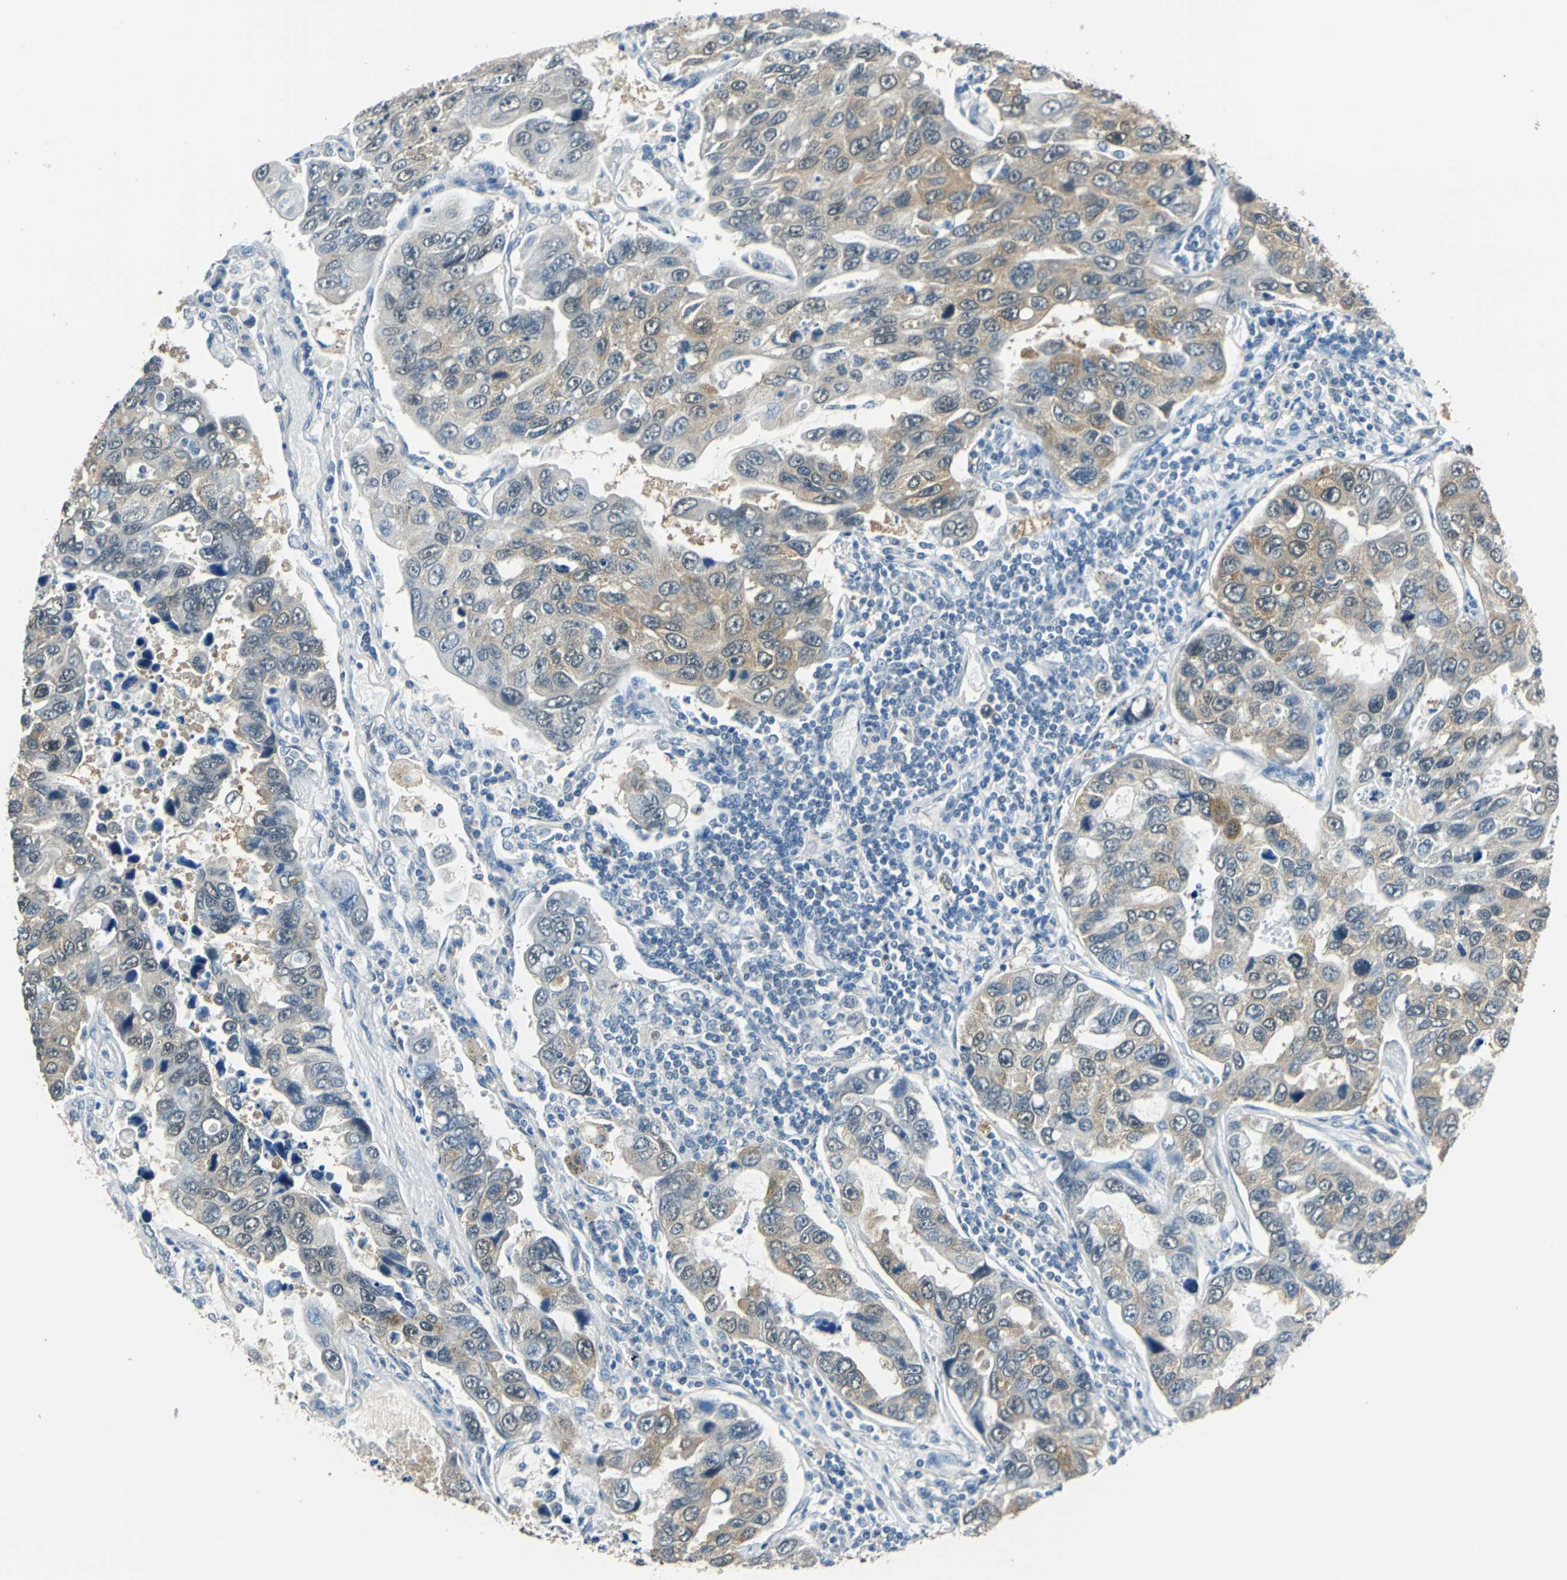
{"staining": {"intensity": "moderate", "quantity": "25%-75%", "location": "cytoplasmic/membranous"}, "tissue": "lung cancer", "cell_type": "Tumor cells", "image_type": "cancer", "snomed": [{"axis": "morphology", "description": "Adenocarcinoma, NOS"}, {"axis": "topography", "description": "Lung"}], "caption": "Protein staining displays moderate cytoplasmic/membranous expression in approximately 25%-75% of tumor cells in lung adenocarcinoma.", "gene": "FKBP4", "patient": {"sex": "male", "age": 64}}